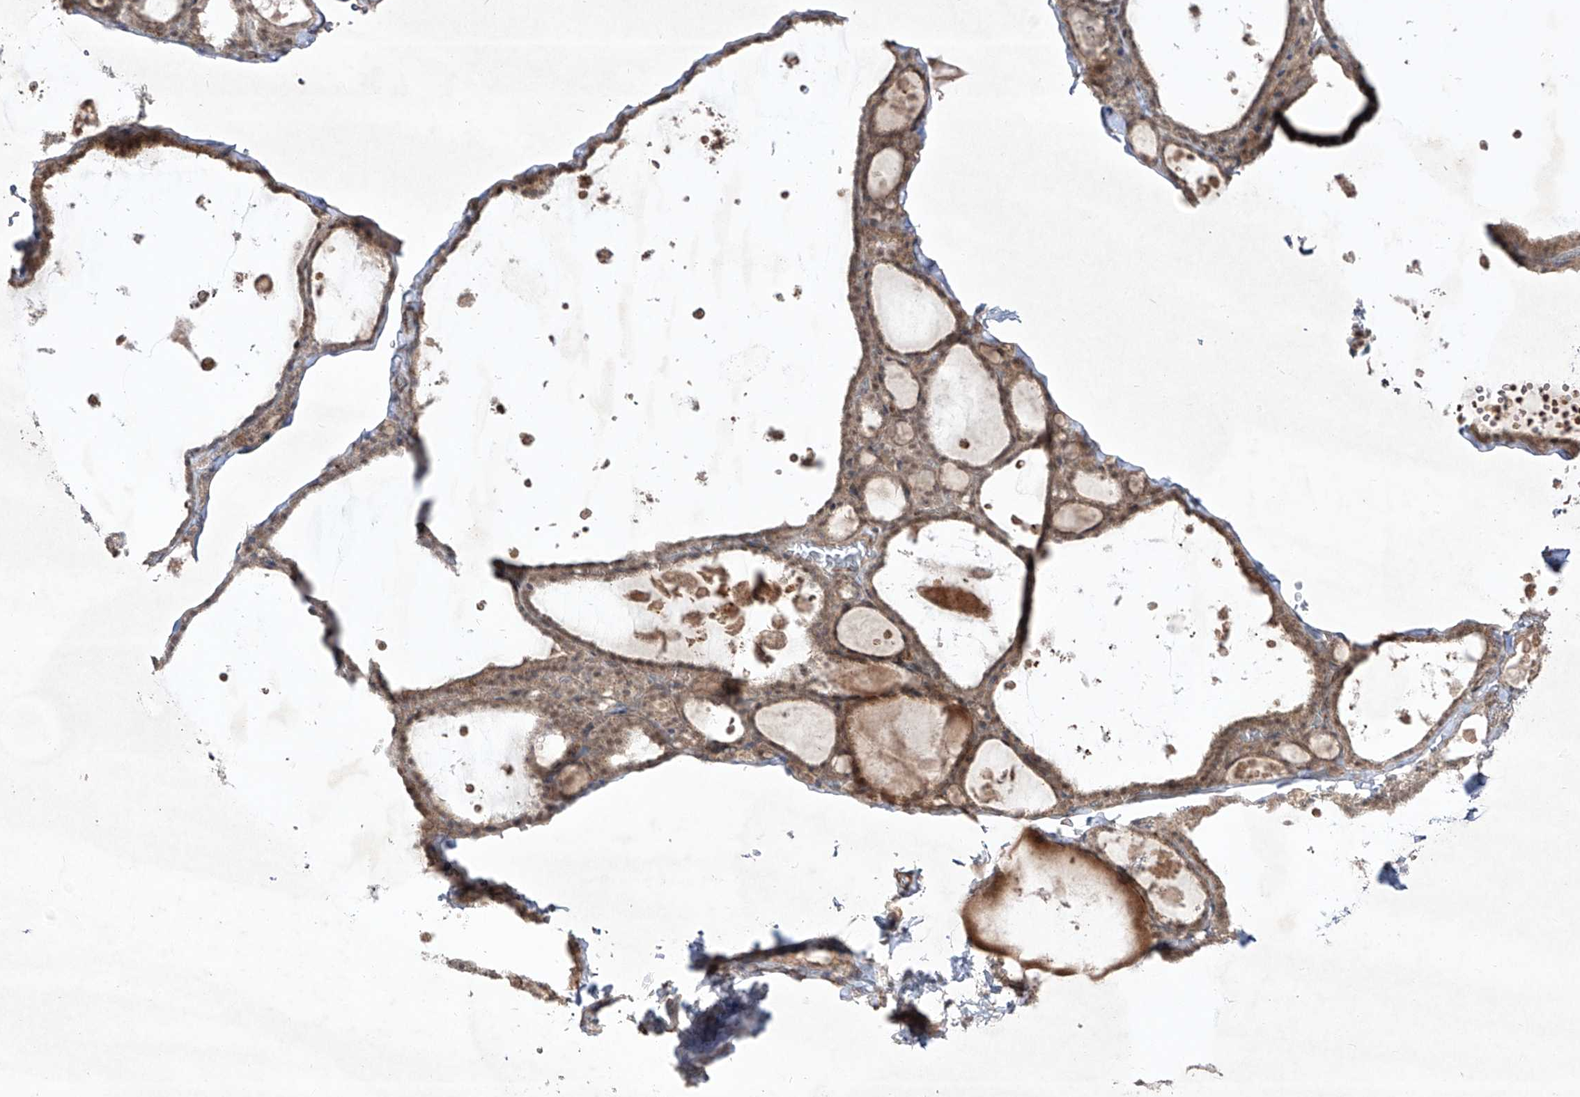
{"staining": {"intensity": "weak", "quantity": "25%-75%", "location": "cytoplasmic/membranous,nuclear"}, "tissue": "thyroid gland", "cell_type": "Glandular cells", "image_type": "normal", "snomed": [{"axis": "morphology", "description": "Normal tissue, NOS"}, {"axis": "topography", "description": "Thyroid gland"}], "caption": "IHC of unremarkable human thyroid gland reveals low levels of weak cytoplasmic/membranous,nuclear staining in about 25%-75% of glandular cells. (DAB (3,3'-diaminobenzidine) IHC, brown staining for protein, blue staining for nuclei).", "gene": "KDM1B", "patient": {"sex": "male", "age": 56}}